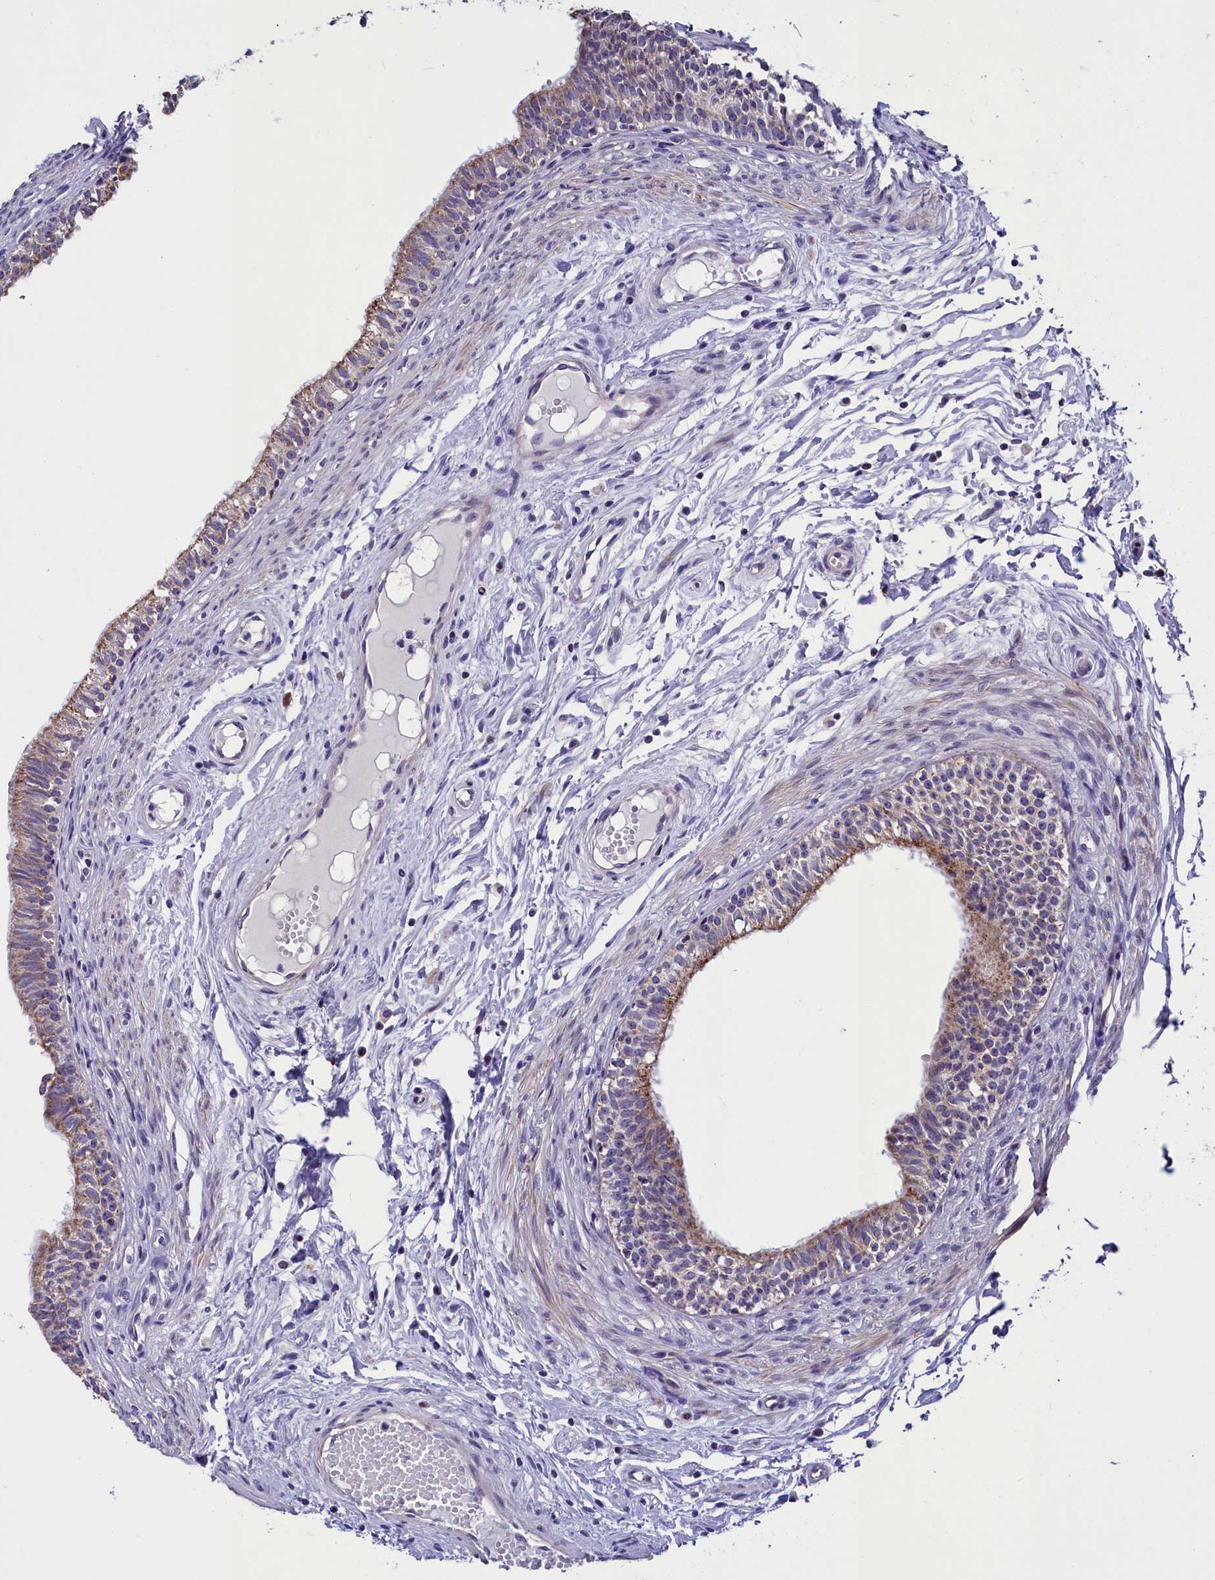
{"staining": {"intensity": "weak", "quantity": "25%-75%", "location": "cytoplasmic/membranous"}, "tissue": "epididymis", "cell_type": "Glandular cells", "image_type": "normal", "snomed": [{"axis": "morphology", "description": "Normal tissue, NOS"}, {"axis": "topography", "description": "Epididymis, spermatic cord, NOS"}], "caption": "A histopathology image showing weak cytoplasmic/membranous positivity in about 25%-75% of glandular cells in benign epididymis, as visualized by brown immunohistochemical staining.", "gene": "SCD5", "patient": {"sex": "male", "age": 22}}